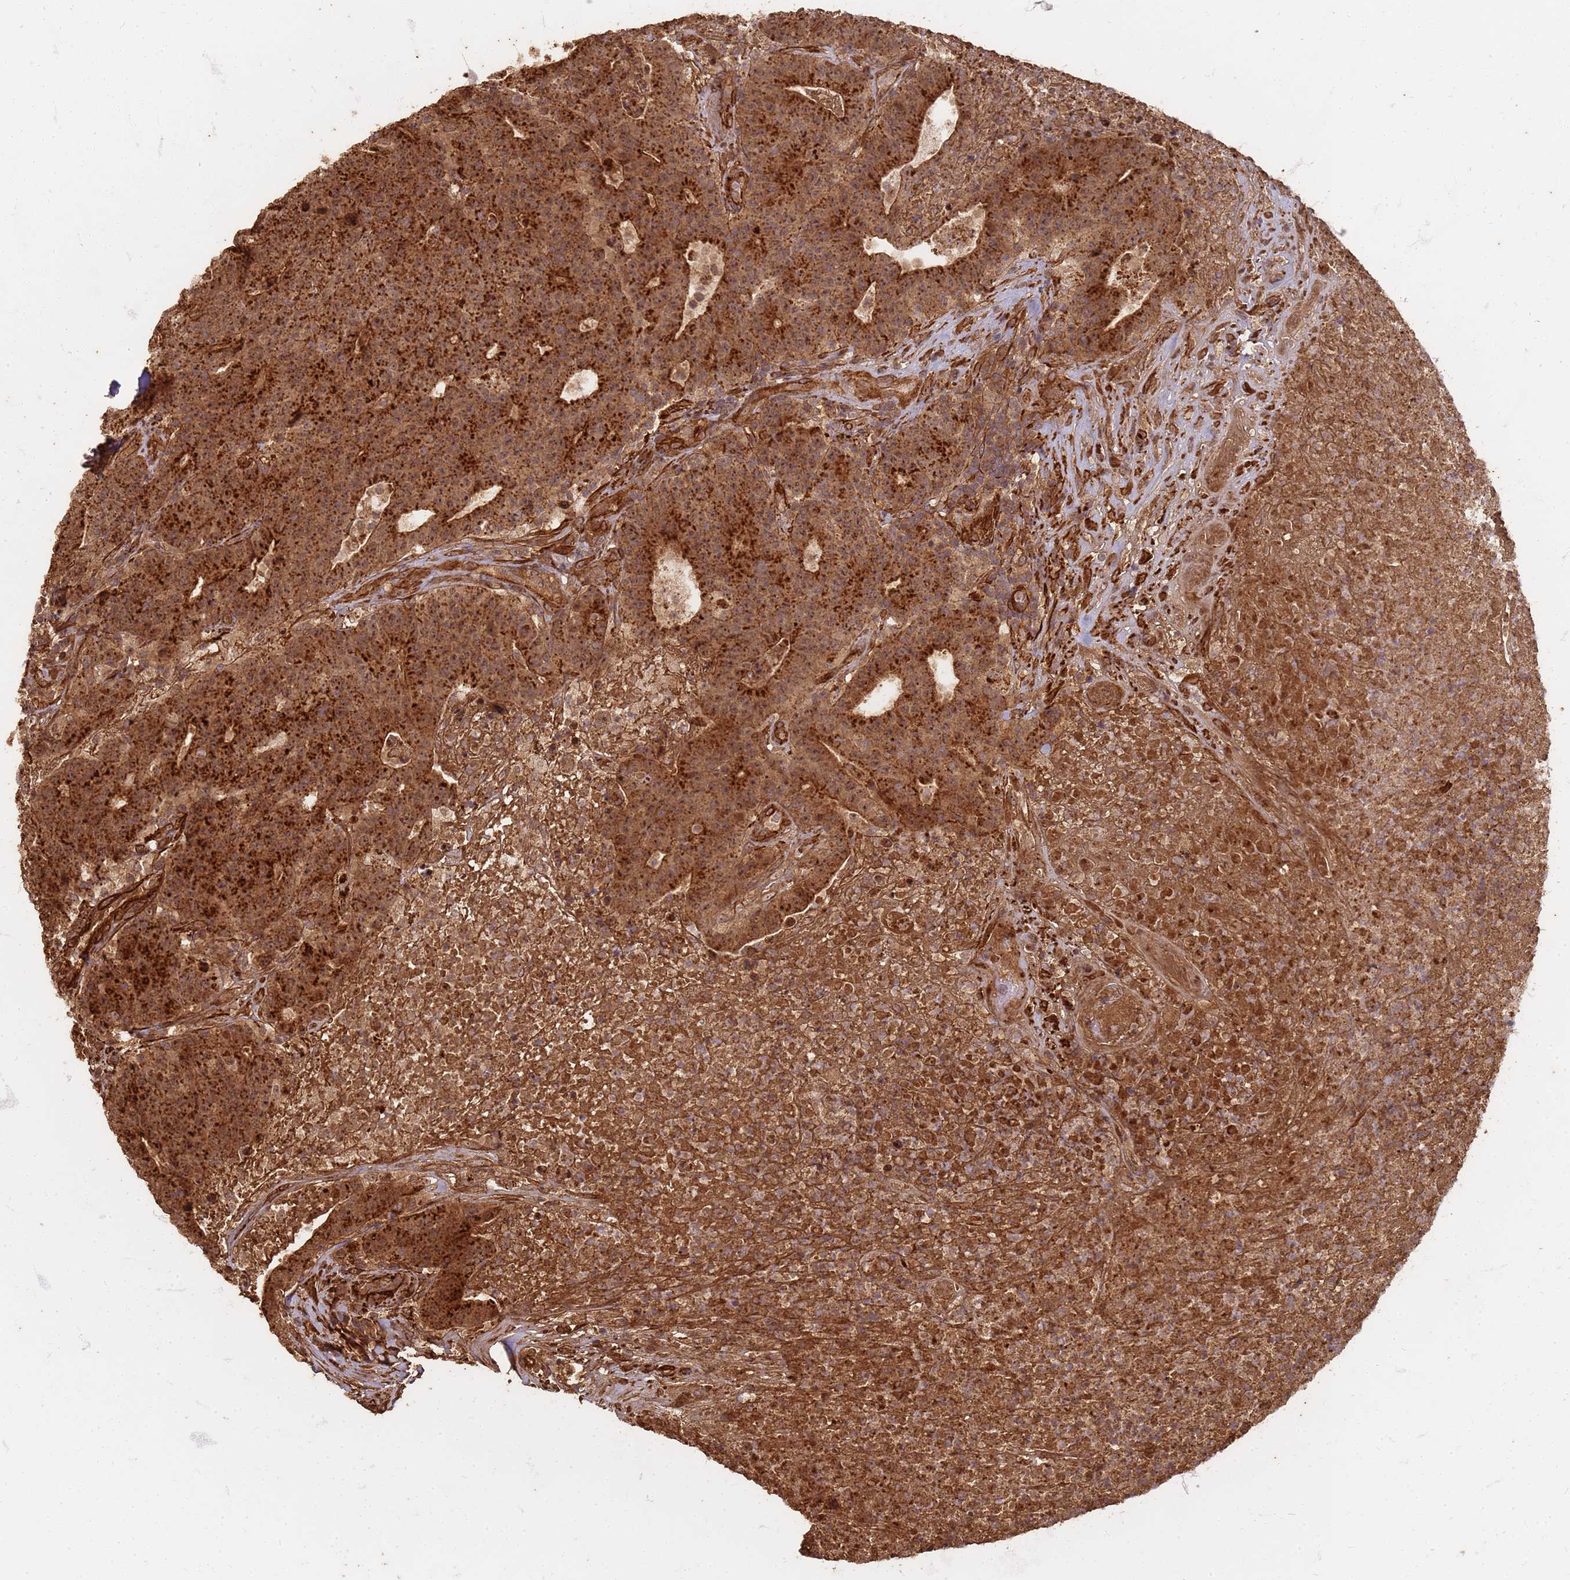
{"staining": {"intensity": "strong", "quantity": ">75%", "location": "cytoplasmic/membranous"}, "tissue": "colorectal cancer", "cell_type": "Tumor cells", "image_type": "cancer", "snomed": [{"axis": "morphology", "description": "Adenocarcinoma, NOS"}, {"axis": "topography", "description": "Colon"}], "caption": "Immunohistochemical staining of human colorectal cancer shows strong cytoplasmic/membranous protein positivity in about >75% of tumor cells.", "gene": "KIF26A", "patient": {"sex": "female", "age": 75}}